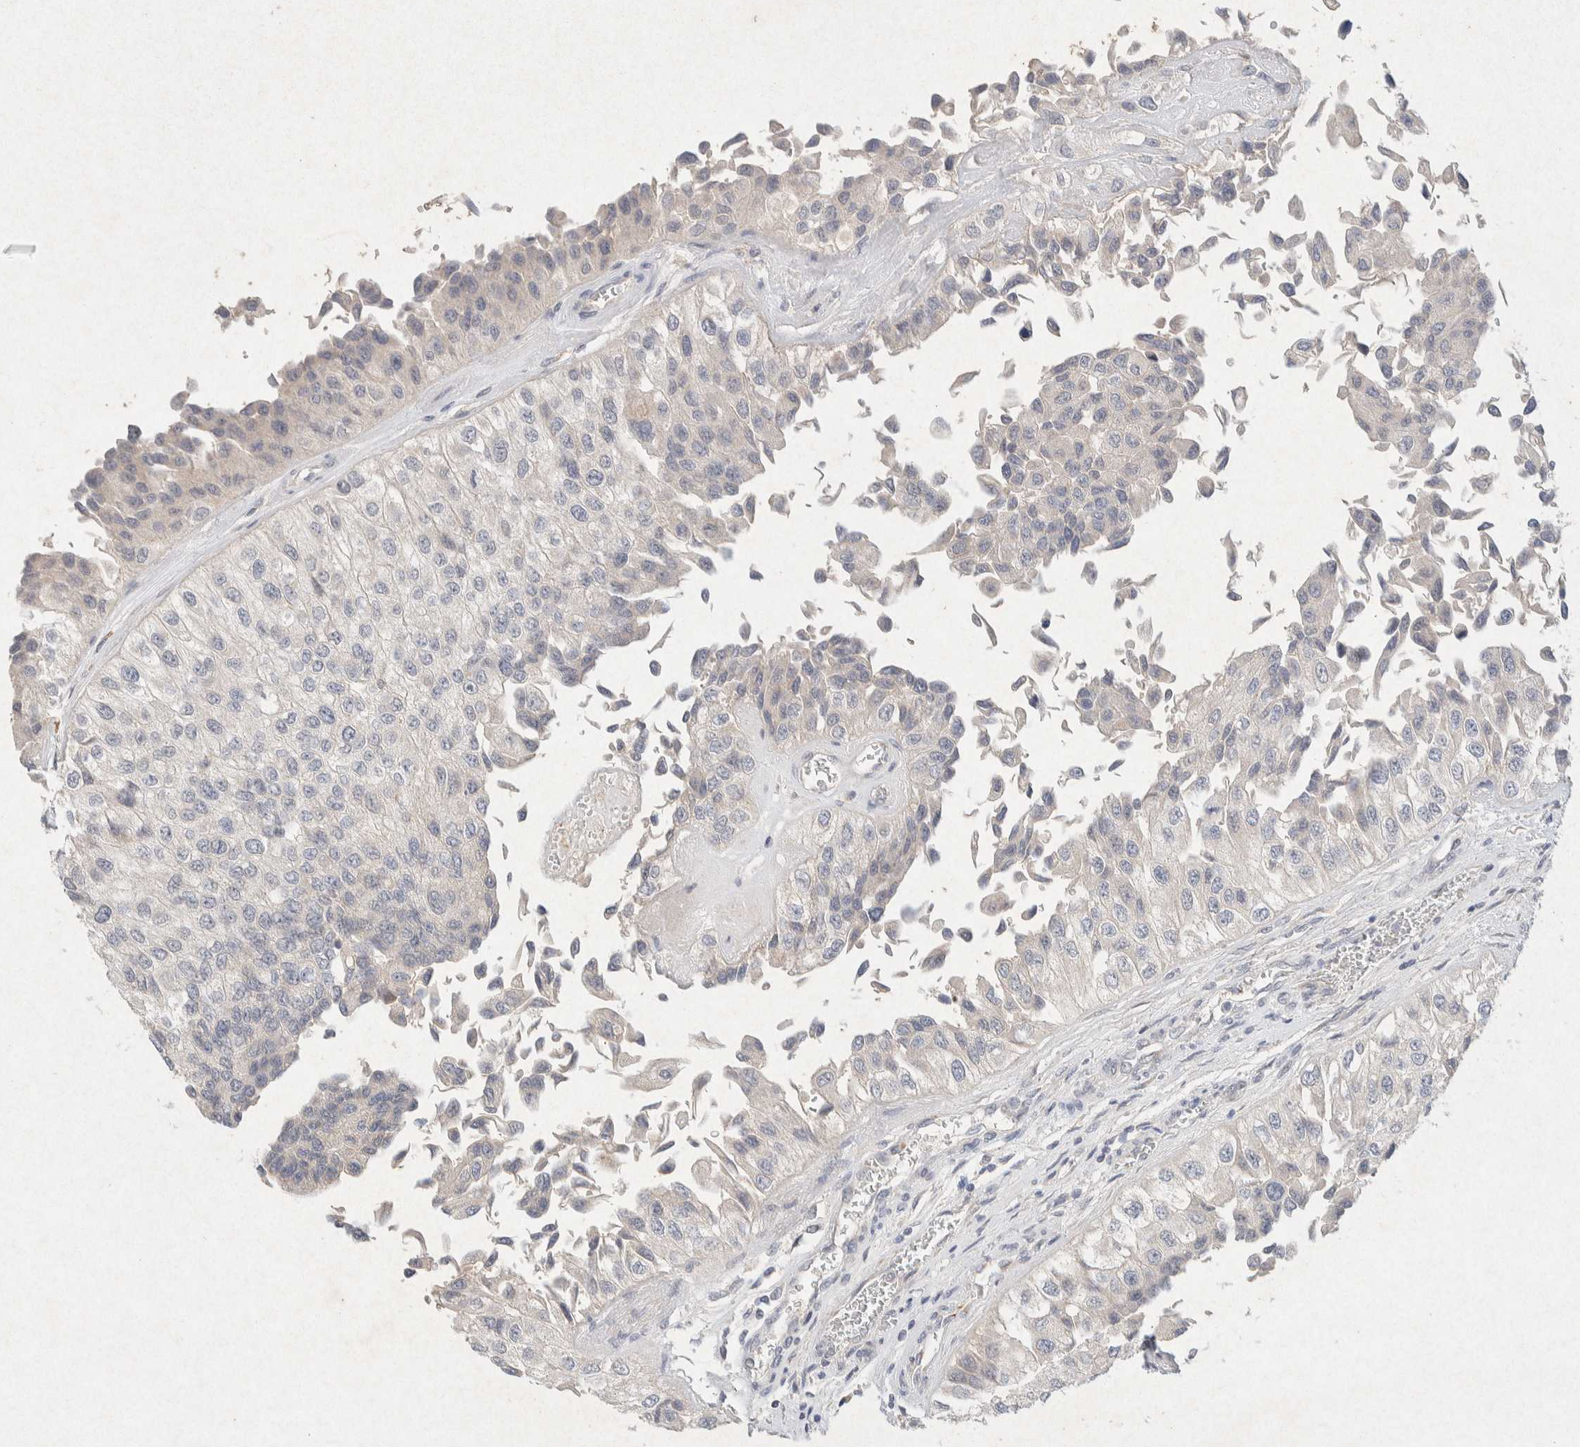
{"staining": {"intensity": "negative", "quantity": "none", "location": "none"}, "tissue": "urothelial cancer", "cell_type": "Tumor cells", "image_type": "cancer", "snomed": [{"axis": "morphology", "description": "Urothelial carcinoma, High grade"}, {"axis": "topography", "description": "Kidney"}, {"axis": "topography", "description": "Urinary bladder"}], "caption": "High magnification brightfield microscopy of urothelial carcinoma (high-grade) stained with DAB (brown) and counterstained with hematoxylin (blue): tumor cells show no significant positivity.", "gene": "GNAI1", "patient": {"sex": "male", "age": 77}}